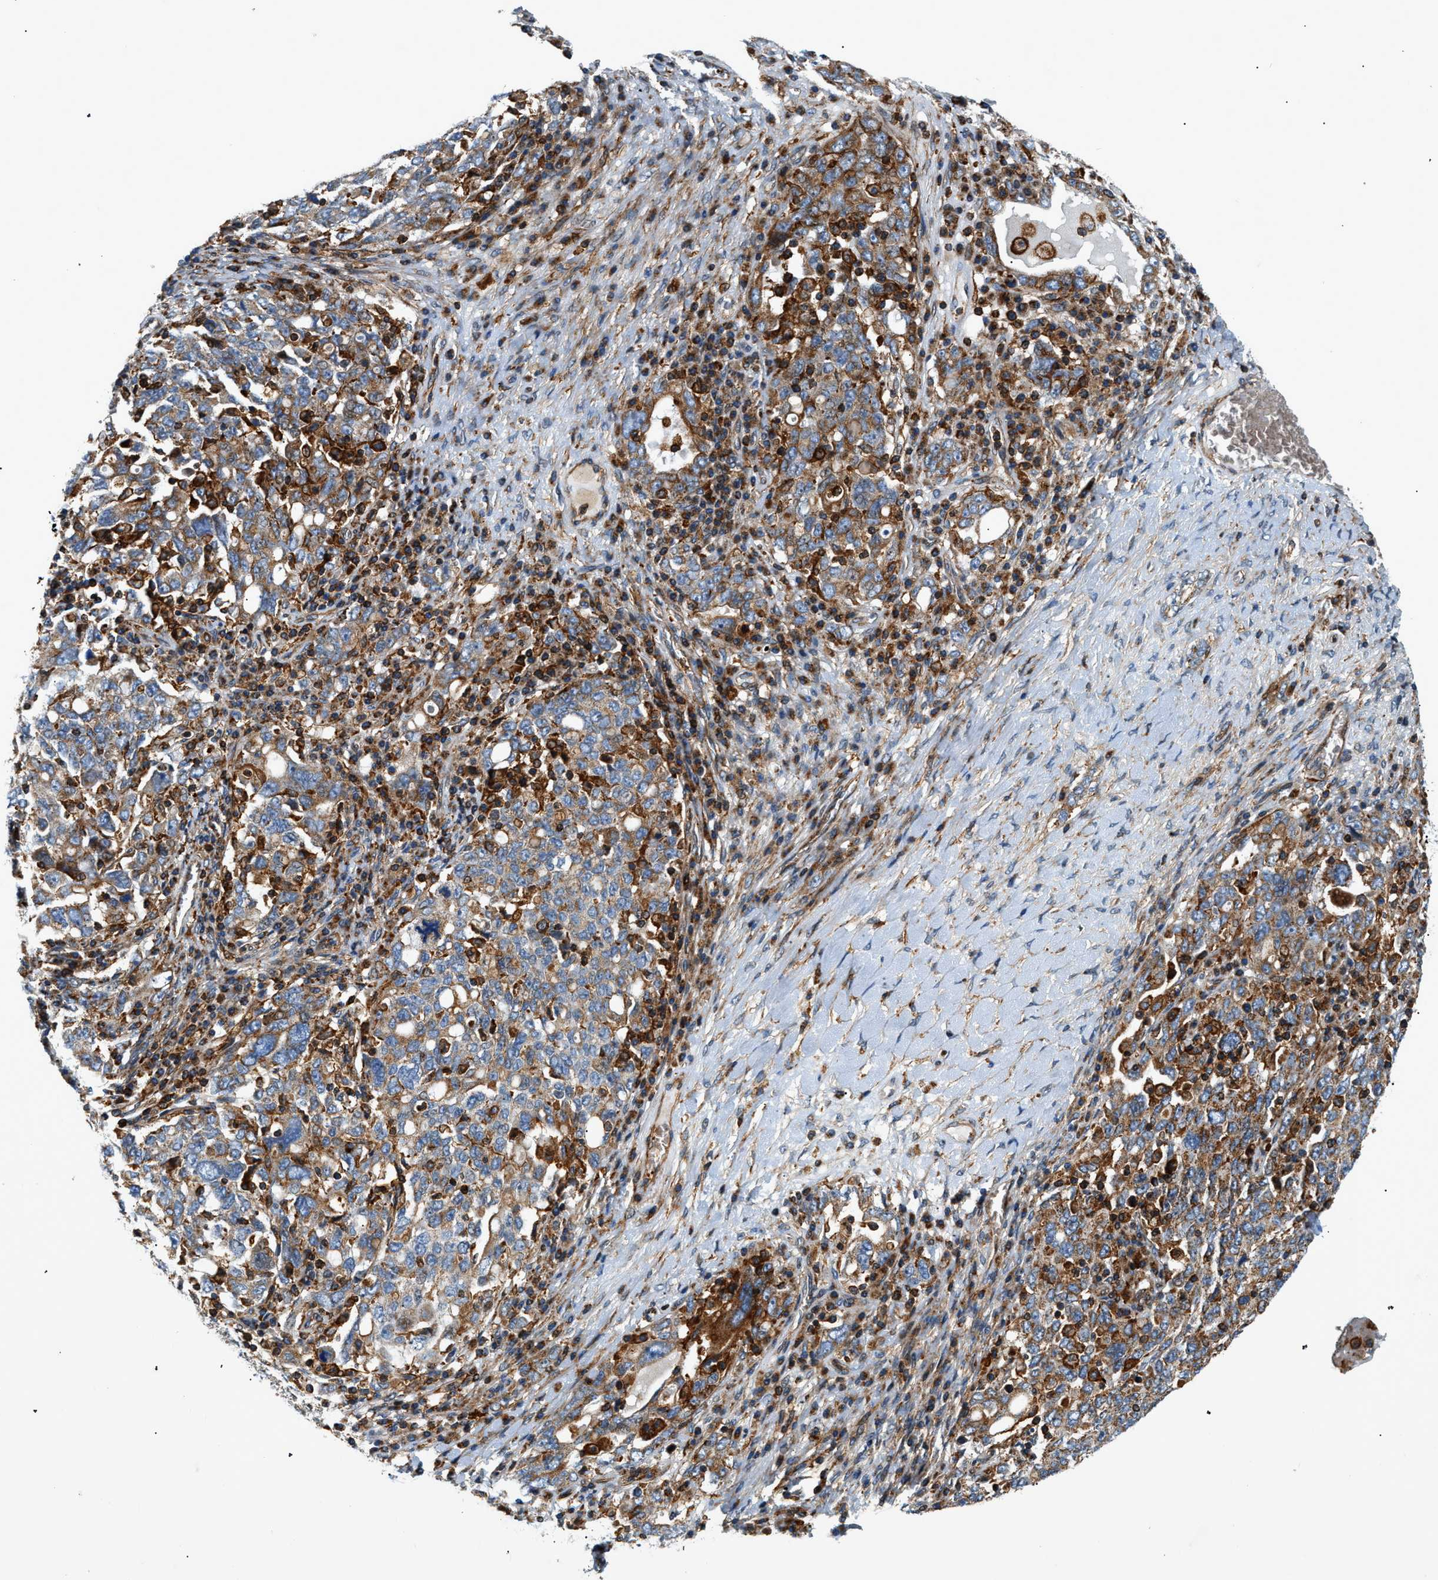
{"staining": {"intensity": "moderate", "quantity": ">75%", "location": "cytoplasmic/membranous"}, "tissue": "ovarian cancer", "cell_type": "Tumor cells", "image_type": "cancer", "snomed": [{"axis": "morphology", "description": "Carcinoma, endometroid"}, {"axis": "topography", "description": "Ovary"}], "caption": "DAB immunohistochemical staining of human endometroid carcinoma (ovarian) displays moderate cytoplasmic/membranous protein staining in about >75% of tumor cells. Using DAB (brown) and hematoxylin (blue) stains, captured at high magnification using brightfield microscopy.", "gene": "DHODH", "patient": {"sex": "female", "age": 62}}